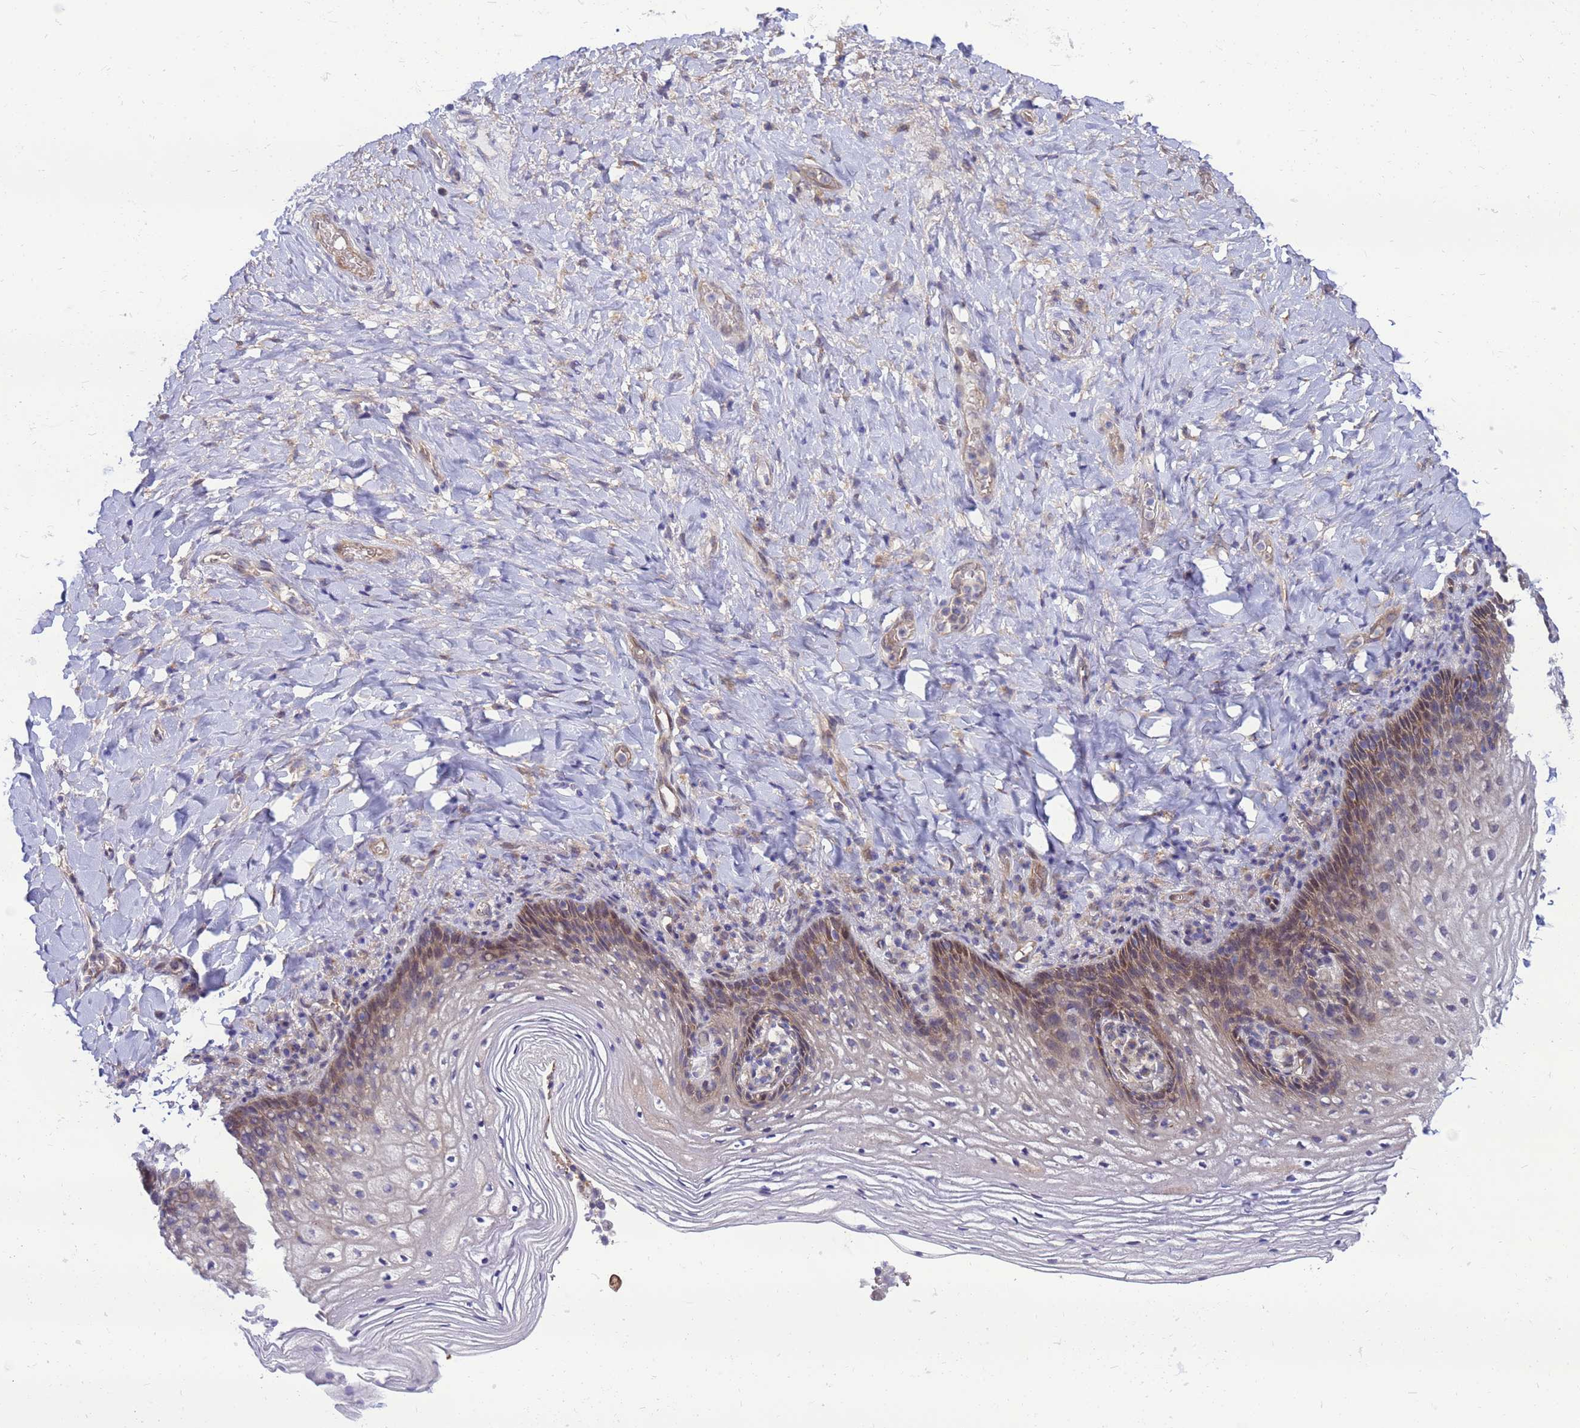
{"staining": {"intensity": "moderate", "quantity": "25%-75%", "location": "cytoplasmic/membranous,nuclear"}, "tissue": "vagina", "cell_type": "Squamous epithelial cells", "image_type": "normal", "snomed": [{"axis": "morphology", "description": "Normal tissue, NOS"}, {"axis": "topography", "description": "Vagina"}], "caption": "Protein staining demonstrates moderate cytoplasmic/membranous,nuclear staining in approximately 25%-75% of squamous epithelial cells in unremarkable vagina.", "gene": "EIF4EBP3", "patient": {"sex": "female", "age": 60}}